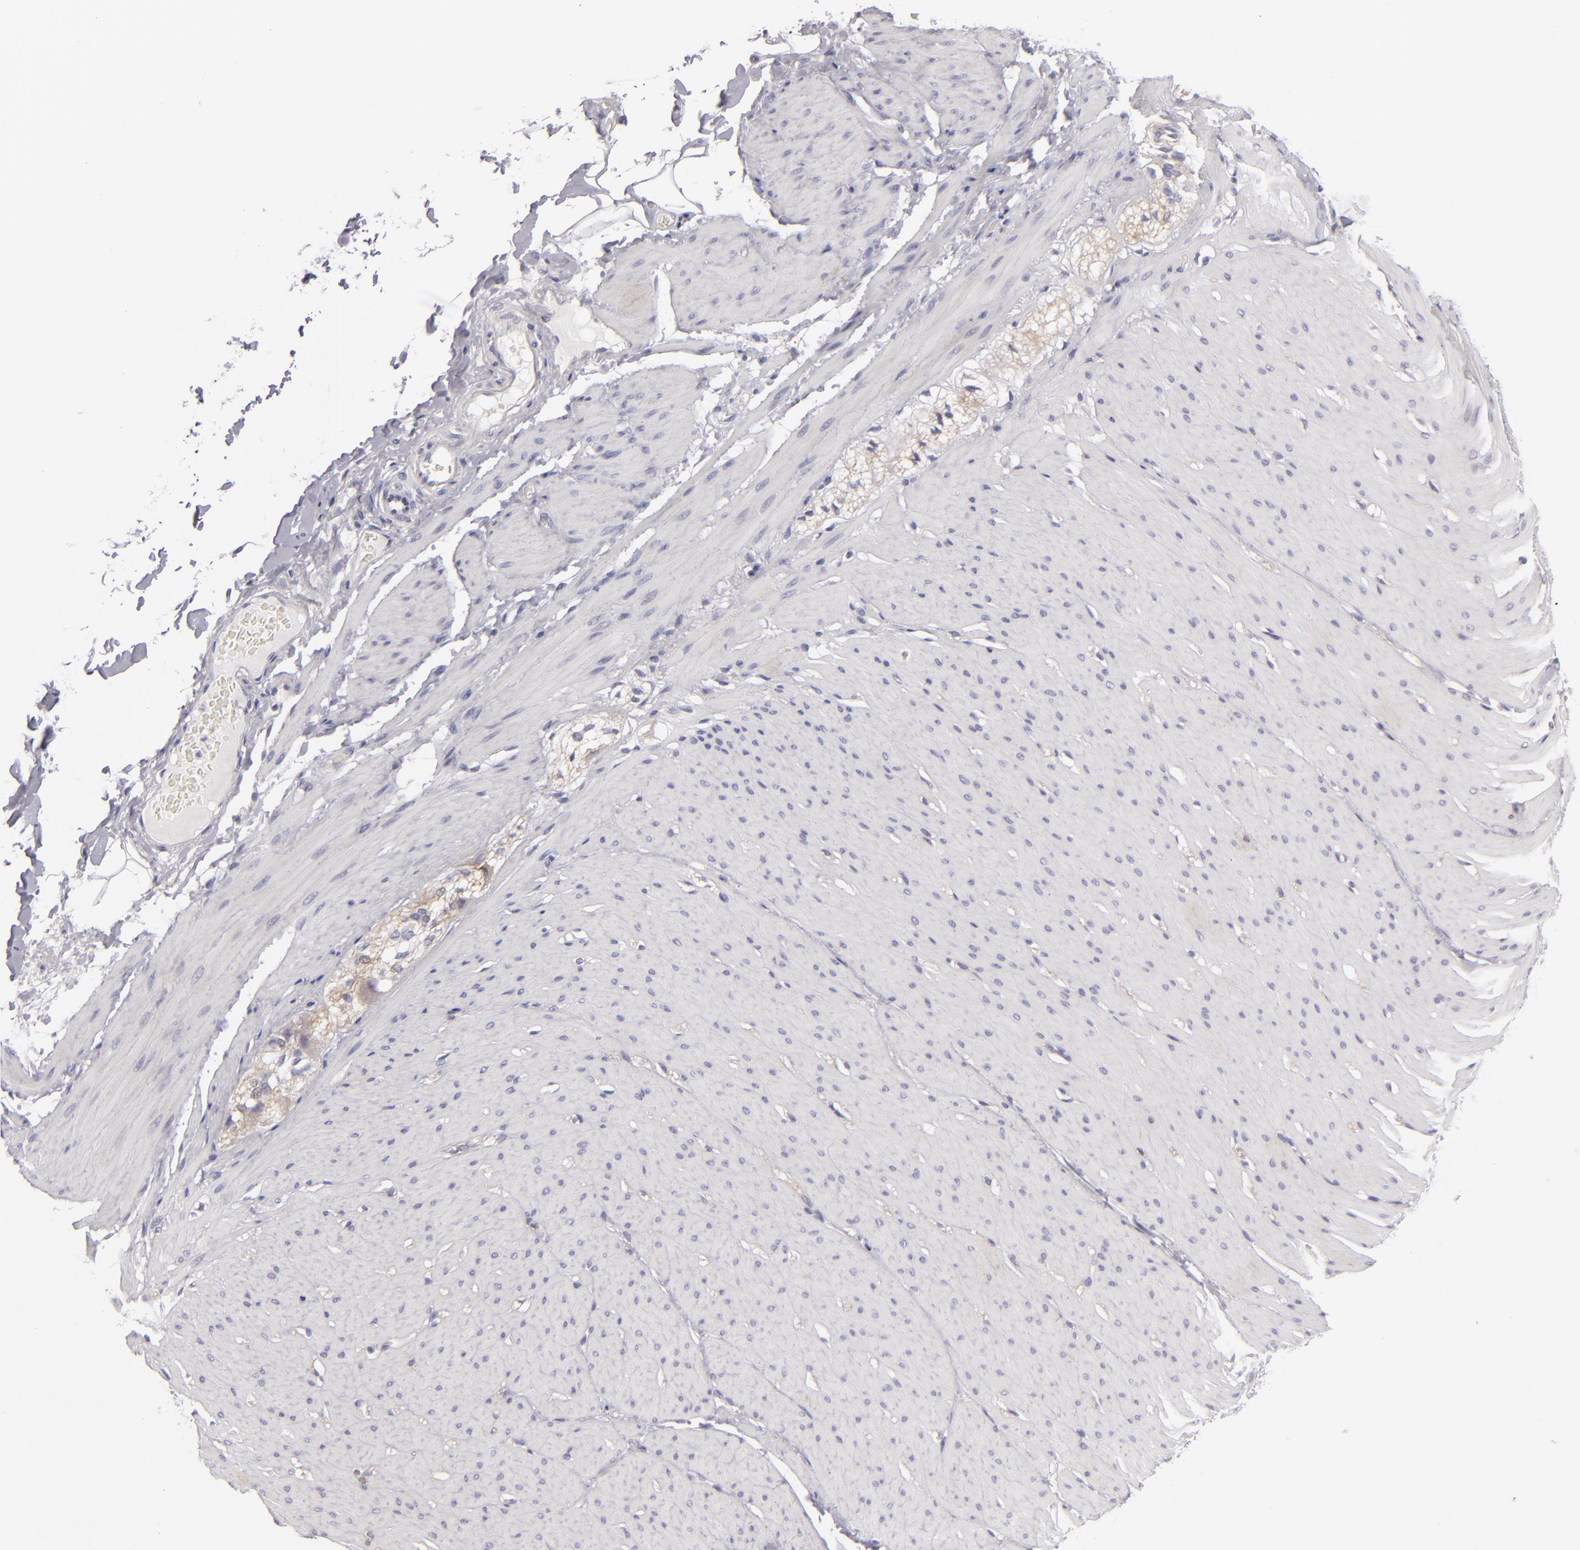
{"staining": {"intensity": "negative", "quantity": "none", "location": "none"}, "tissue": "smooth muscle", "cell_type": "Smooth muscle cells", "image_type": "normal", "snomed": [{"axis": "morphology", "description": "Normal tissue, NOS"}, {"axis": "topography", "description": "Smooth muscle"}, {"axis": "topography", "description": "Colon"}], "caption": "High power microscopy photomicrograph of an immunohistochemistry (IHC) photomicrograph of unremarkable smooth muscle, revealing no significant expression in smooth muscle cells.", "gene": "JUP", "patient": {"sex": "male", "age": 67}}